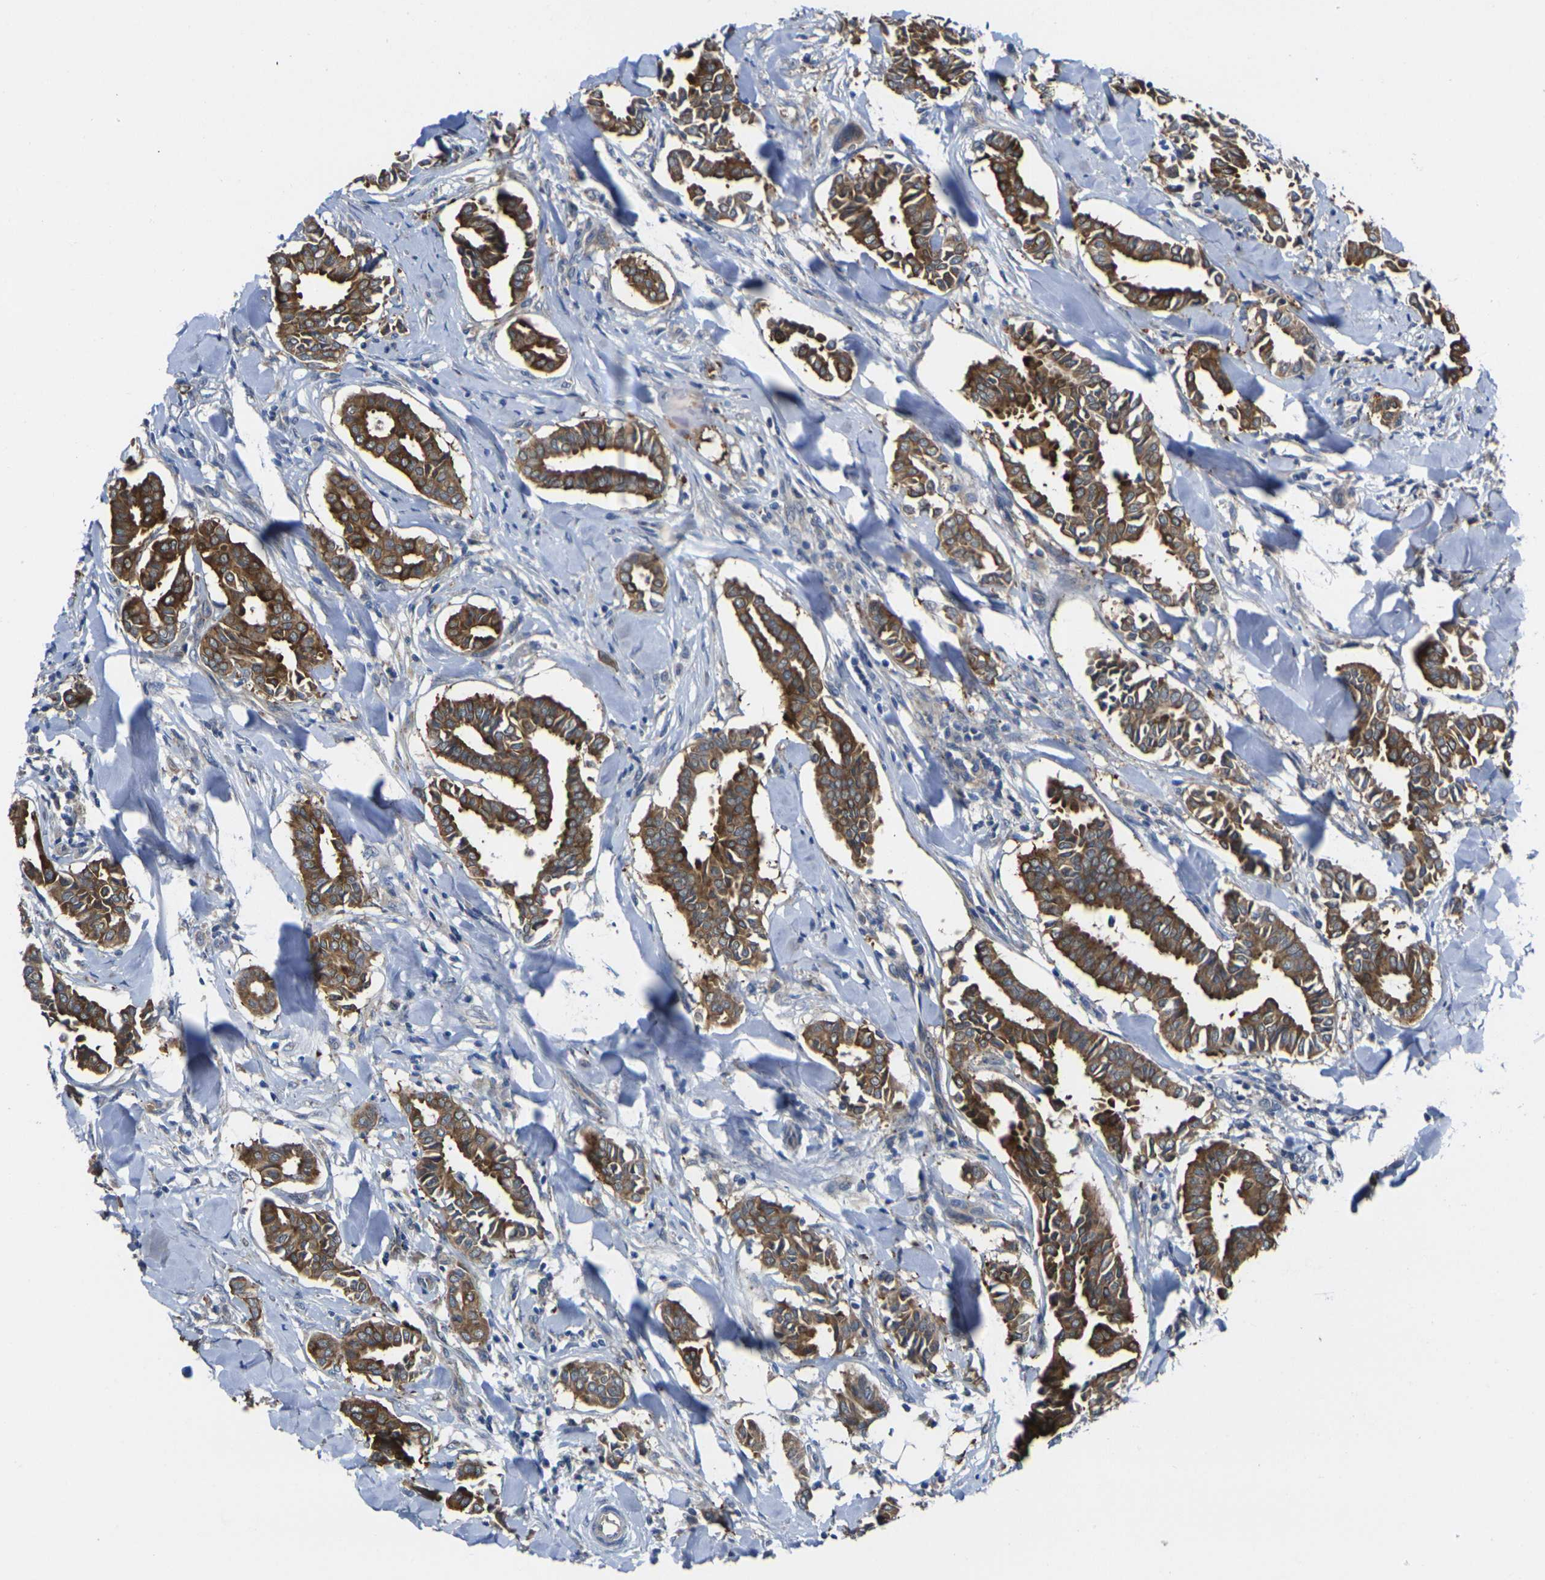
{"staining": {"intensity": "strong", "quantity": ">75%", "location": "cytoplasmic/membranous"}, "tissue": "head and neck cancer", "cell_type": "Tumor cells", "image_type": "cancer", "snomed": [{"axis": "morphology", "description": "Adenocarcinoma, NOS"}, {"axis": "topography", "description": "Salivary gland"}, {"axis": "topography", "description": "Head-Neck"}], "caption": "Immunohistochemical staining of adenocarcinoma (head and neck) demonstrates high levels of strong cytoplasmic/membranous expression in about >75% of tumor cells.", "gene": "GNA12", "patient": {"sex": "female", "age": 59}}